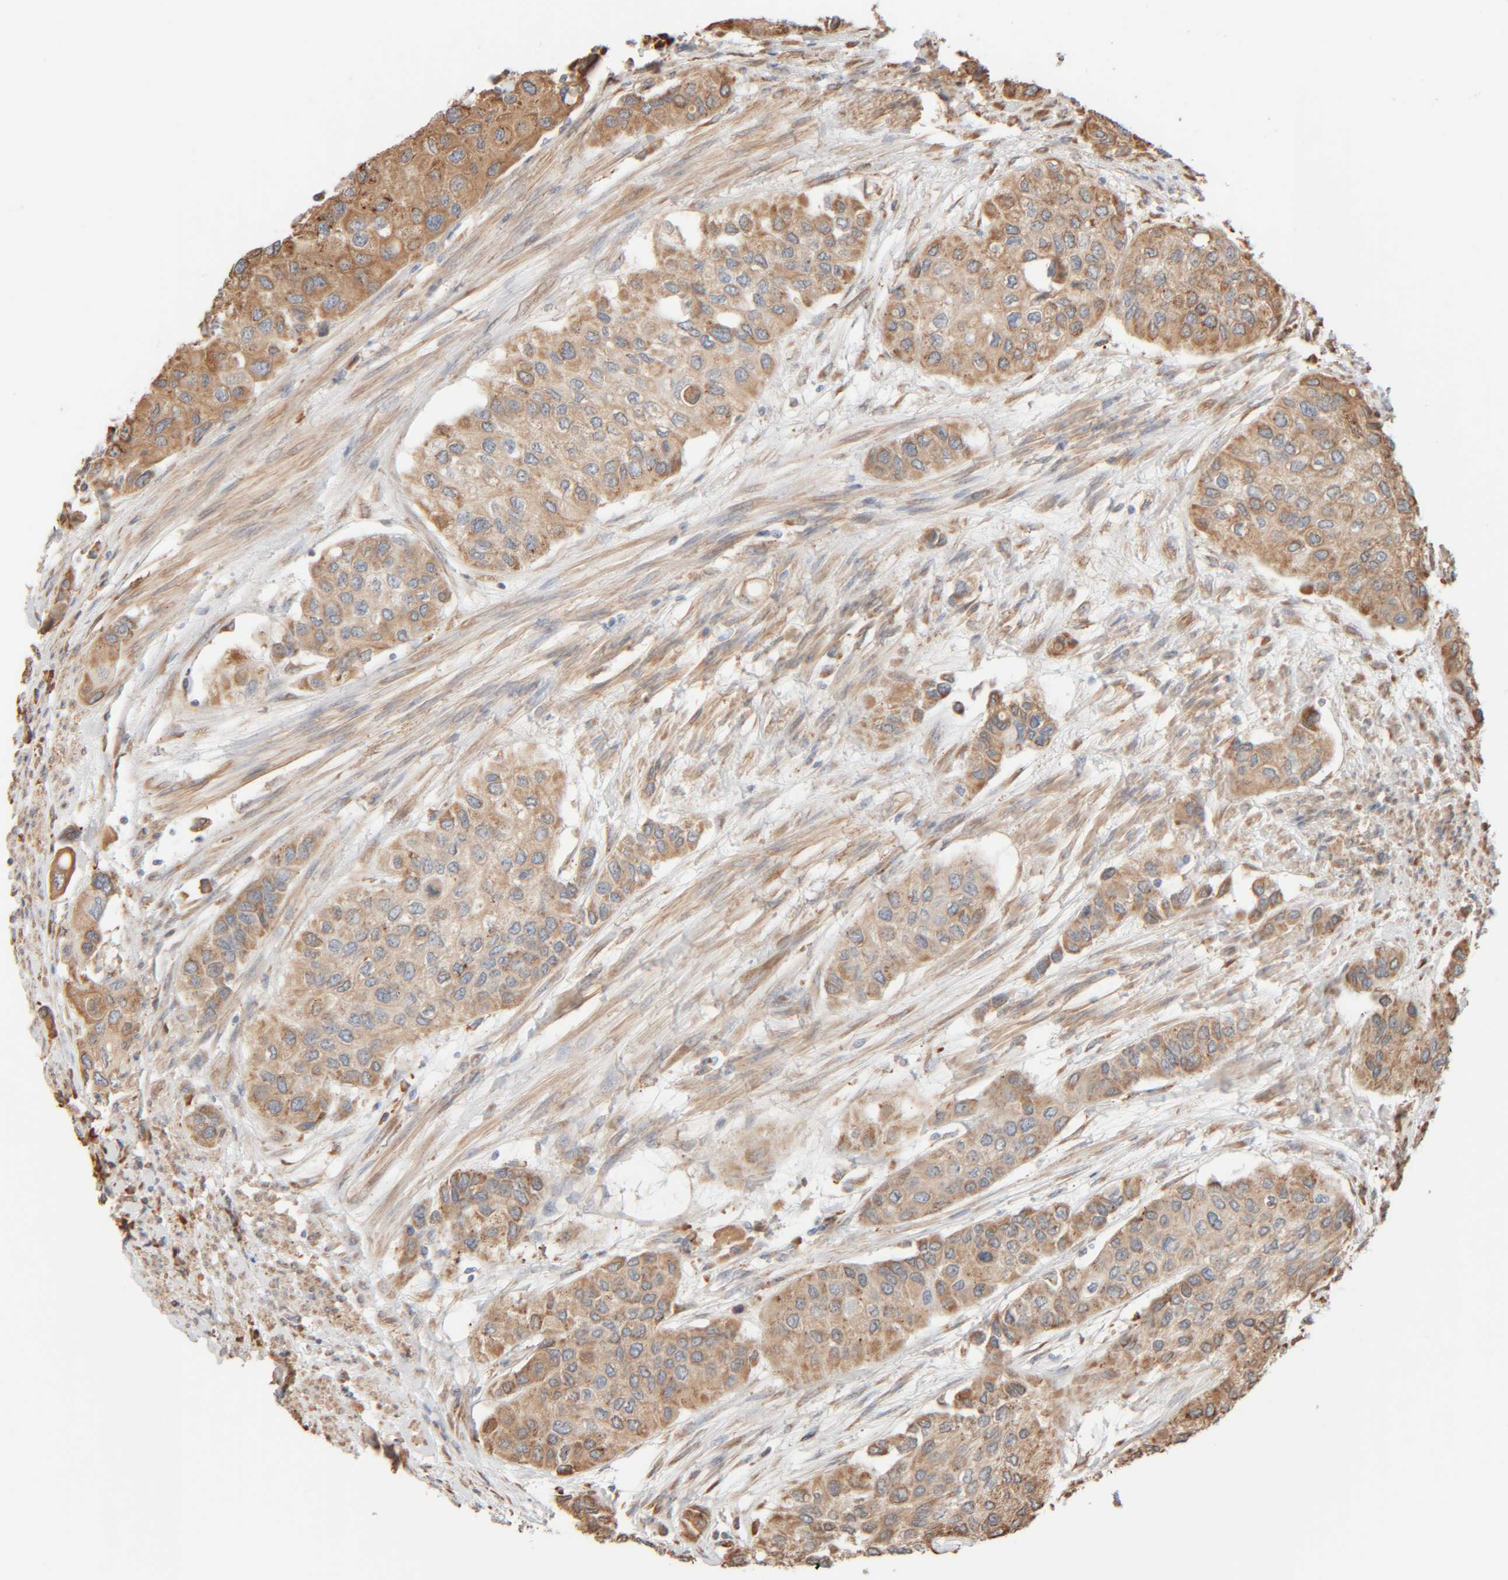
{"staining": {"intensity": "weak", "quantity": ">75%", "location": "cytoplasmic/membranous"}, "tissue": "urothelial cancer", "cell_type": "Tumor cells", "image_type": "cancer", "snomed": [{"axis": "morphology", "description": "Urothelial carcinoma, High grade"}, {"axis": "topography", "description": "Urinary bladder"}], "caption": "A photomicrograph of high-grade urothelial carcinoma stained for a protein displays weak cytoplasmic/membranous brown staining in tumor cells. (IHC, brightfield microscopy, high magnification).", "gene": "INTS1", "patient": {"sex": "female", "age": 56}}